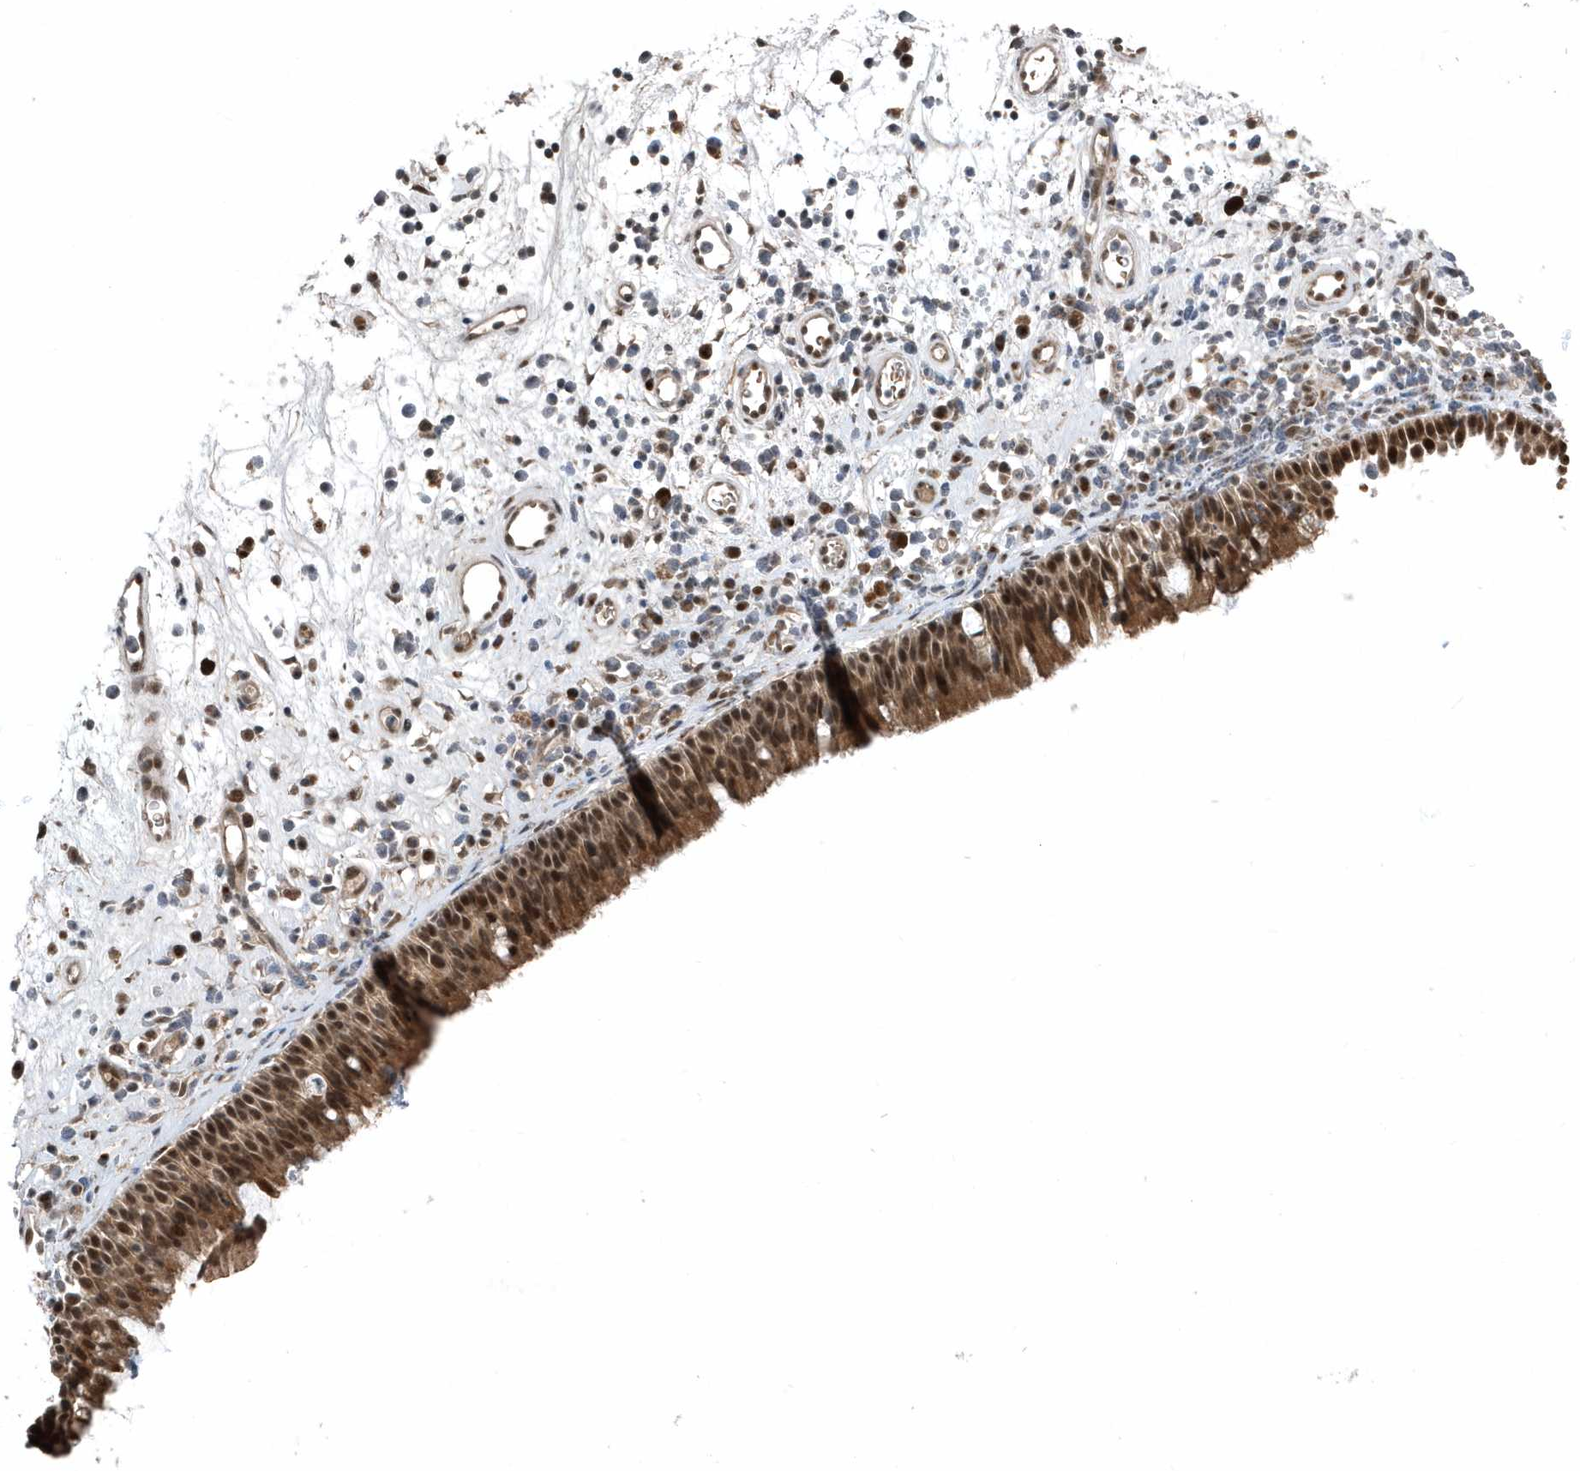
{"staining": {"intensity": "strong", "quantity": ">75%", "location": "cytoplasmic/membranous,nuclear"}, "tissue": "nasopharynx", "cell_type": "Respiratory epithelial cells", "image_type": "normal", "snomed": [{"axis": "morphology", "description": "Normal tissue, NOS"}, {"axis": "morphology", "description": "Inflammation, NOS"}, {"axis": "morphology", "description": "Malignant melanoma, Metastatic site"}, {"axis": "topography", "description": "Nasopharynx"}], "caption": "Protein expression by immunohistochemistry displays strong cytoplasmic/membranous,nuclear positivity in approximately >75% of respiratory epithelial cells in benign nasopharynx.", "gene": "QTRT2", "patient": {"sex": "male", "age": 70}}